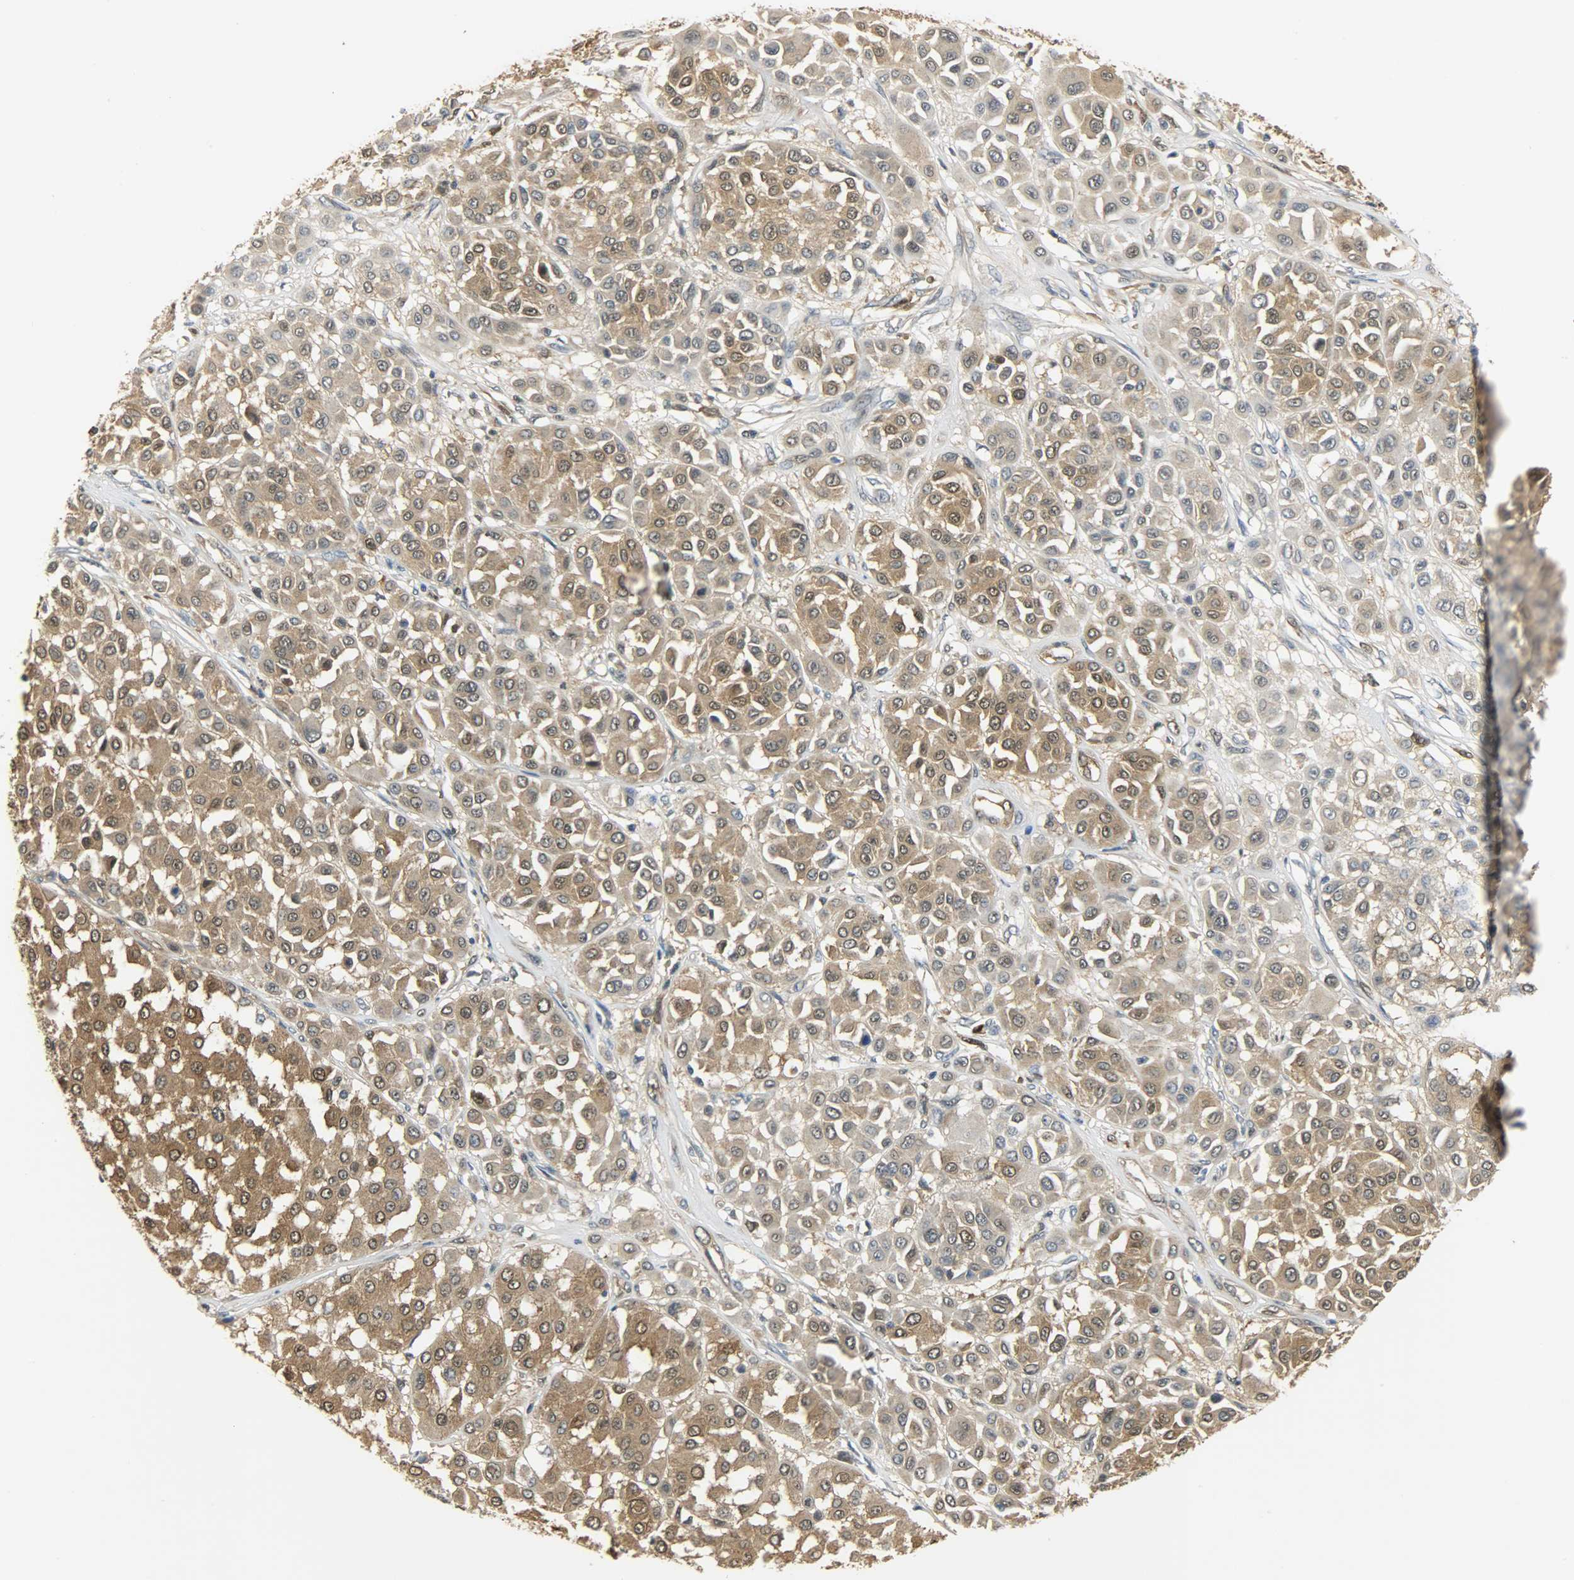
{"staining": {"intensity": "strong", "quantity": ">75%", "location": "cytoplasmic/membranous,nuclear"}, "tissue": "melanoma", "cell_type": "Tumor cells", "image_type": "cancer", "snomed": [{"axis": "morphology", "description": "Malignant melanoma, Metastatic site"}, {"axis": "topography", "description": "Soft tissue"}], "caption": "Malignant melanoma (metastatic site) stained with immunohistochemistry demonstrates strong cytoplasmic/membranous and nuclear expression in approximately >75% of tumor cells.", "gene": "EIF4EBP1", "patient": {"sex": "male", "age": 41}}